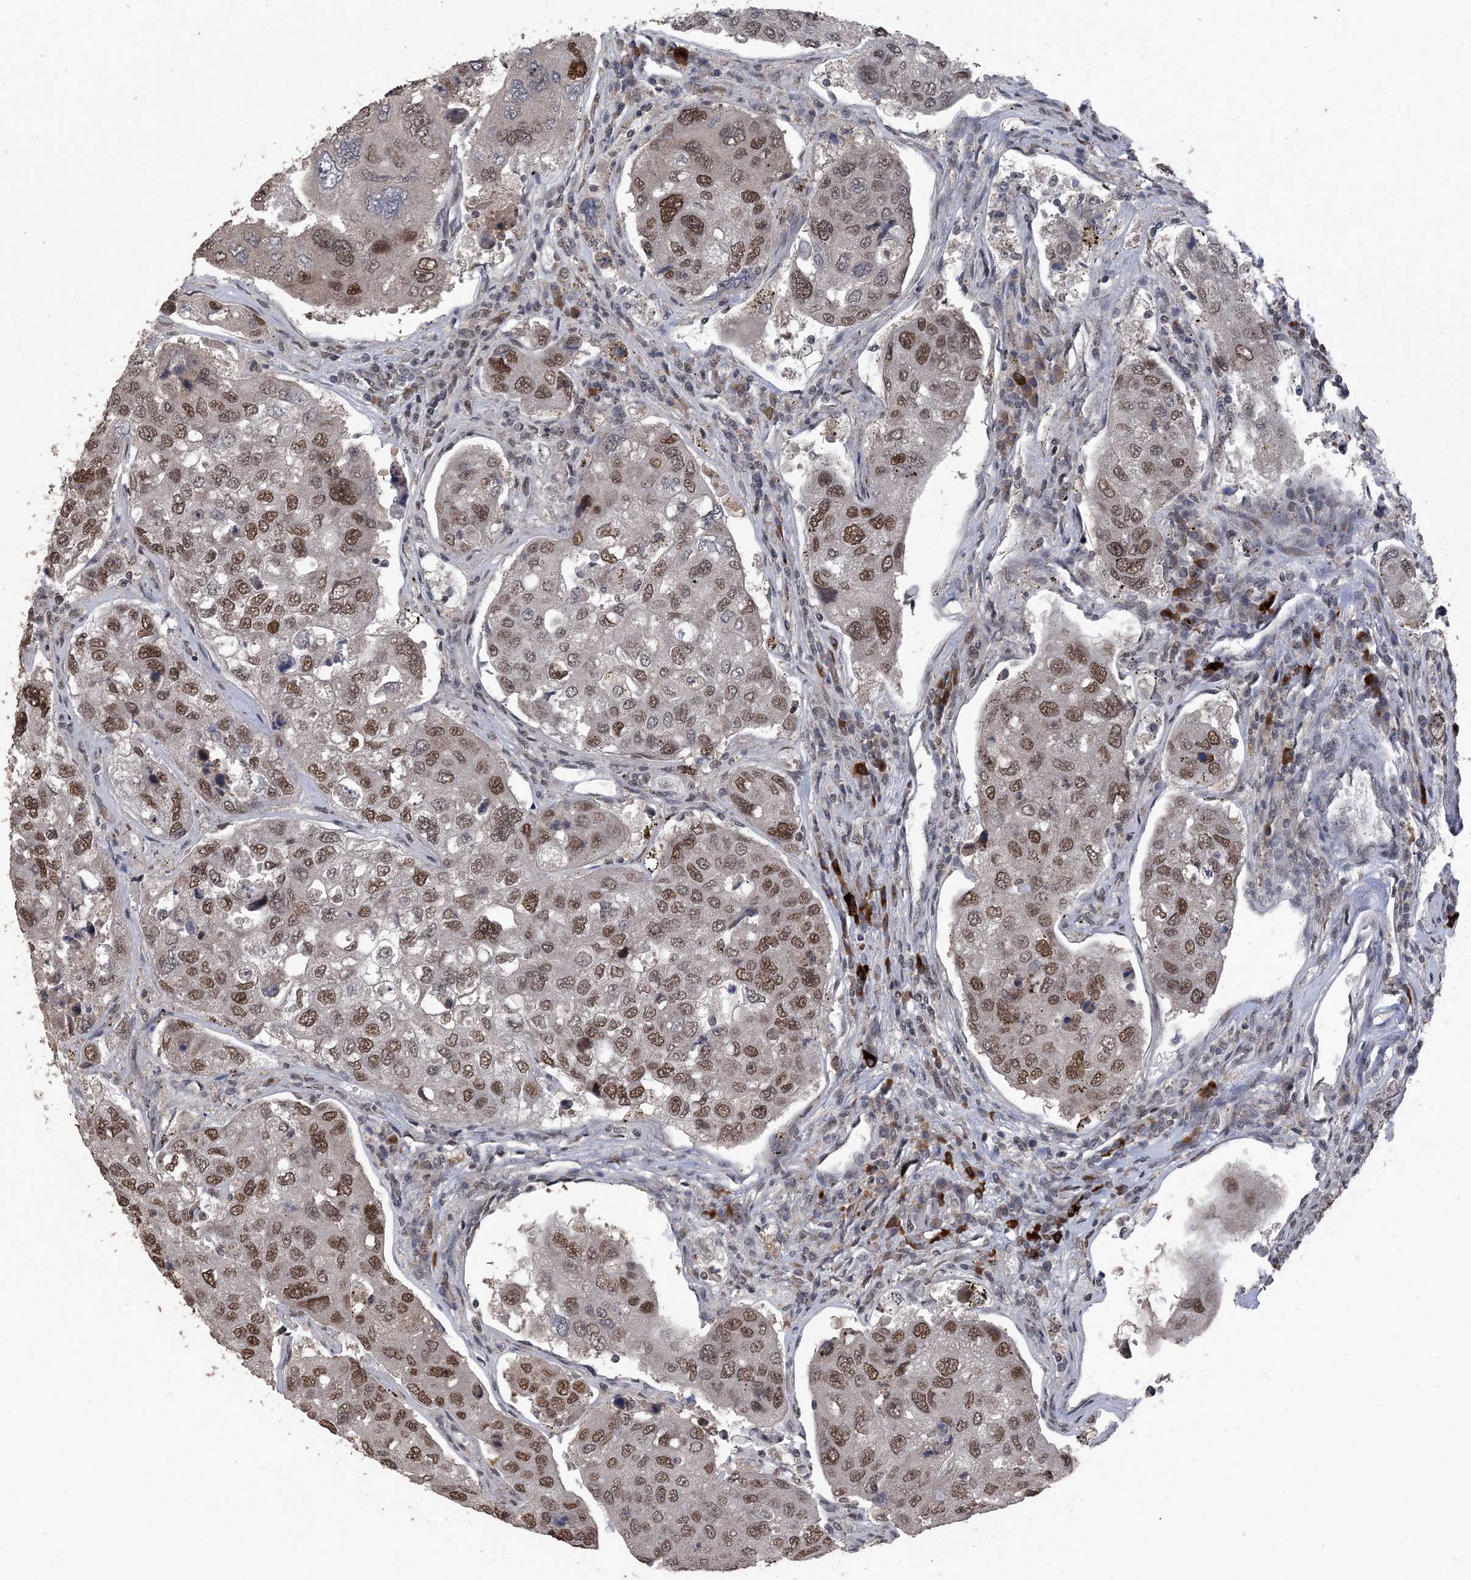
{"staining": {"intensity": "moderate", "quantity": ">75%", "location": "nuclear"}, "tissue": "urothelial cancer", "cell_type": "Tumor cells", "image_type": "cancer", "snomed": [{"axis": "morphology", "description": "Urothelial carcinoma, High grade"}, {"axis": "topography", "description": "Lymph node"}, {"axis": "topography", "description": "Urinary bladder"}], "caption": "Immunohistochemistry (IHC) histopathology image of neoplastic tissue: high-grade urothelial carcinoma stained using IHC demonstrates medium levels of moderate protein expression localized specifically in the nuclear of tumor cells, appearing as a nuclear brown color.", "gene": "MBD2", "patient": {"sex": "male", "age": 51}}